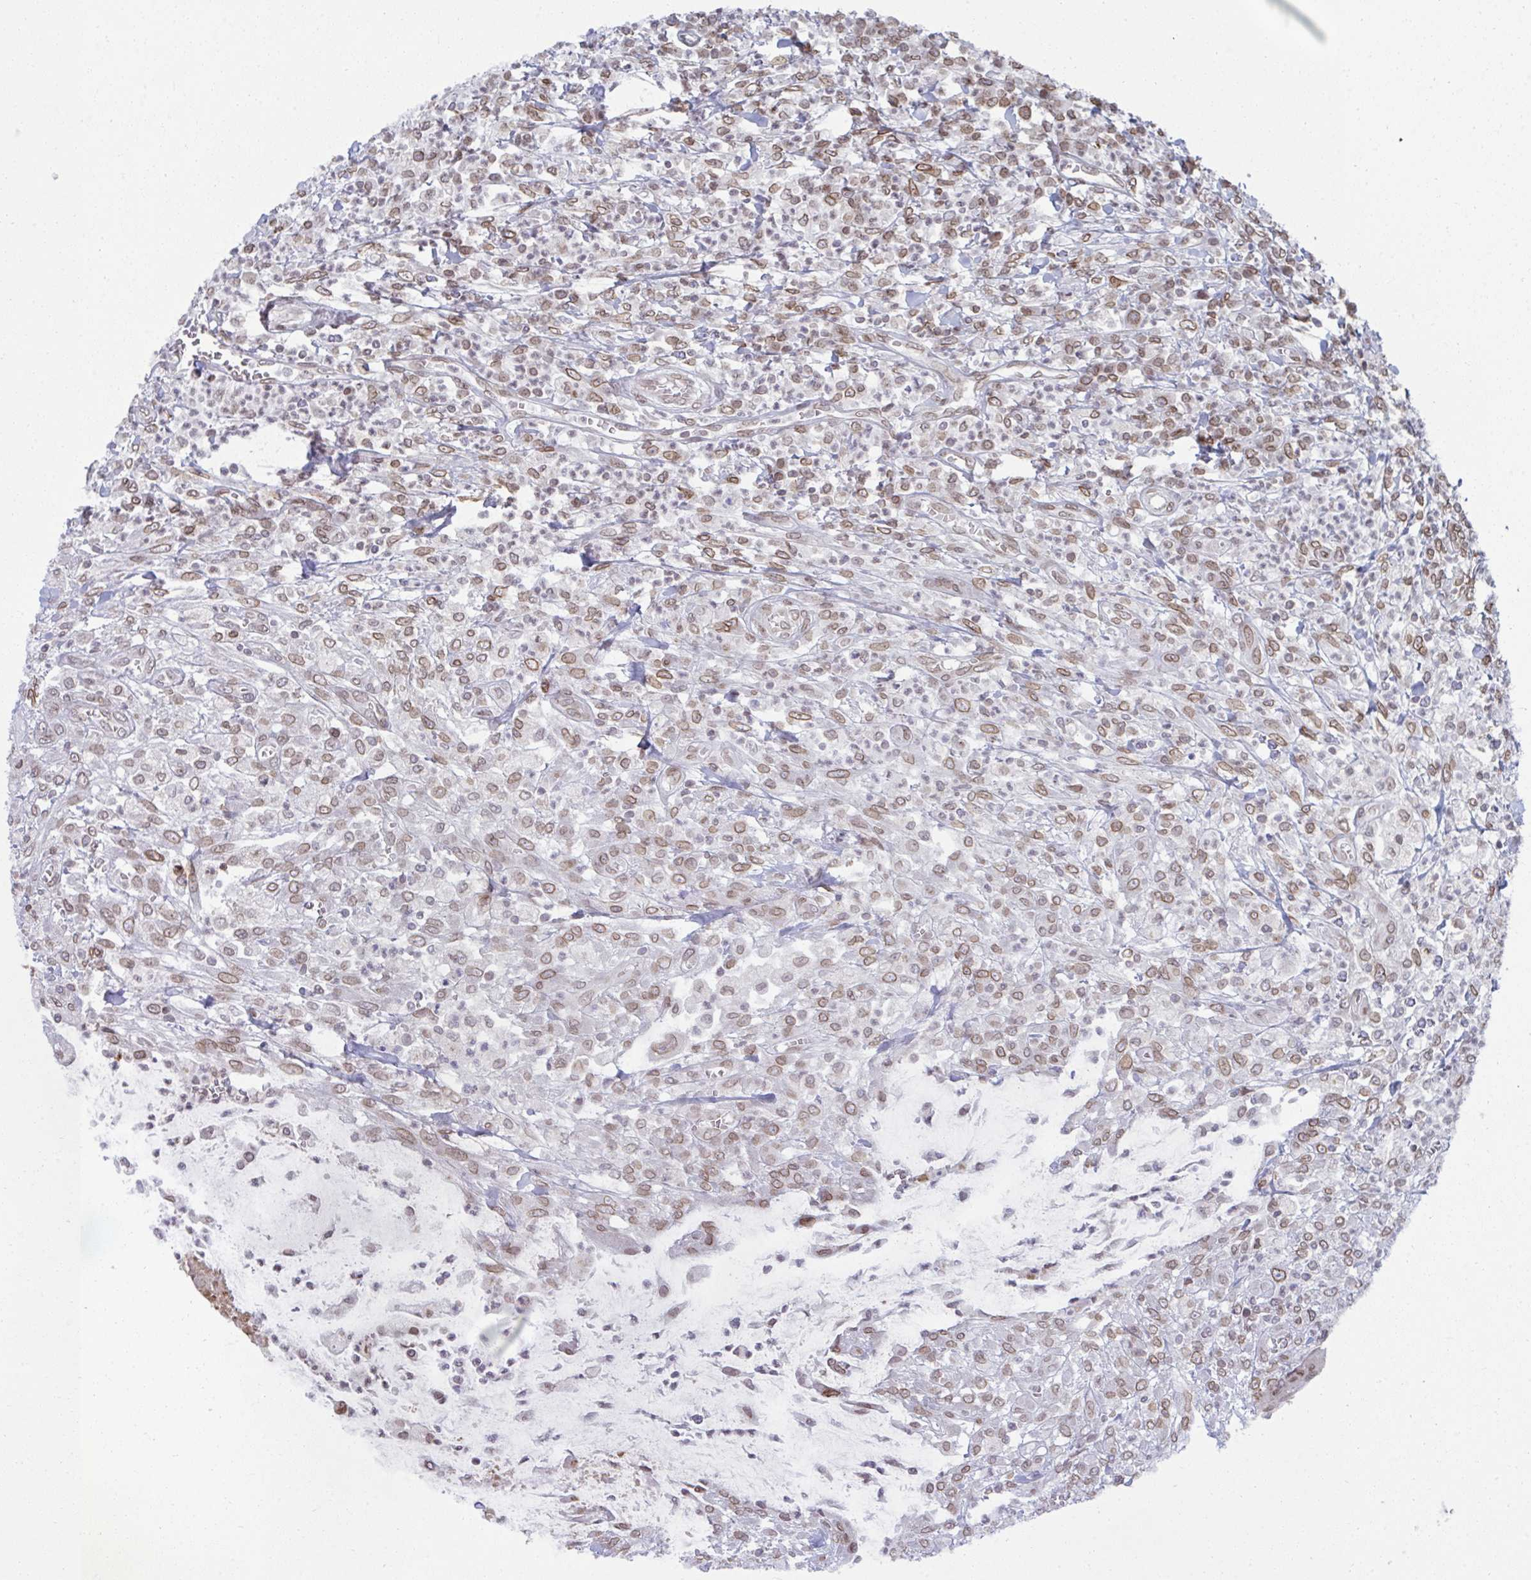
{"staining": {"intensity": "moderate", "quantity": ">75%", "location": "cytoplasmic/membranous,nuclear"}, "tissue": "colorectal cancer", "cell_type": "Tumor cells", "image_type": "cancer", "snomed": [{"axis": "morphology", "description": "Adenocarcinoma, NOS"}, {"axis": "topography", "description": "Colon"}], "caption": "Immunohistochemistry image of neoplastic tissue: human colorectal adenocarcinoma stained using IHC displays medium levels of moderate protein expression localized specifically in the cytoplasmic/membranous and nuclear of tumor cells, appearing as a cytoplasmic/membranous and nuclear brown color.", "gene": "RANBP2", "patient": {"sex": "male", "age": 65}}